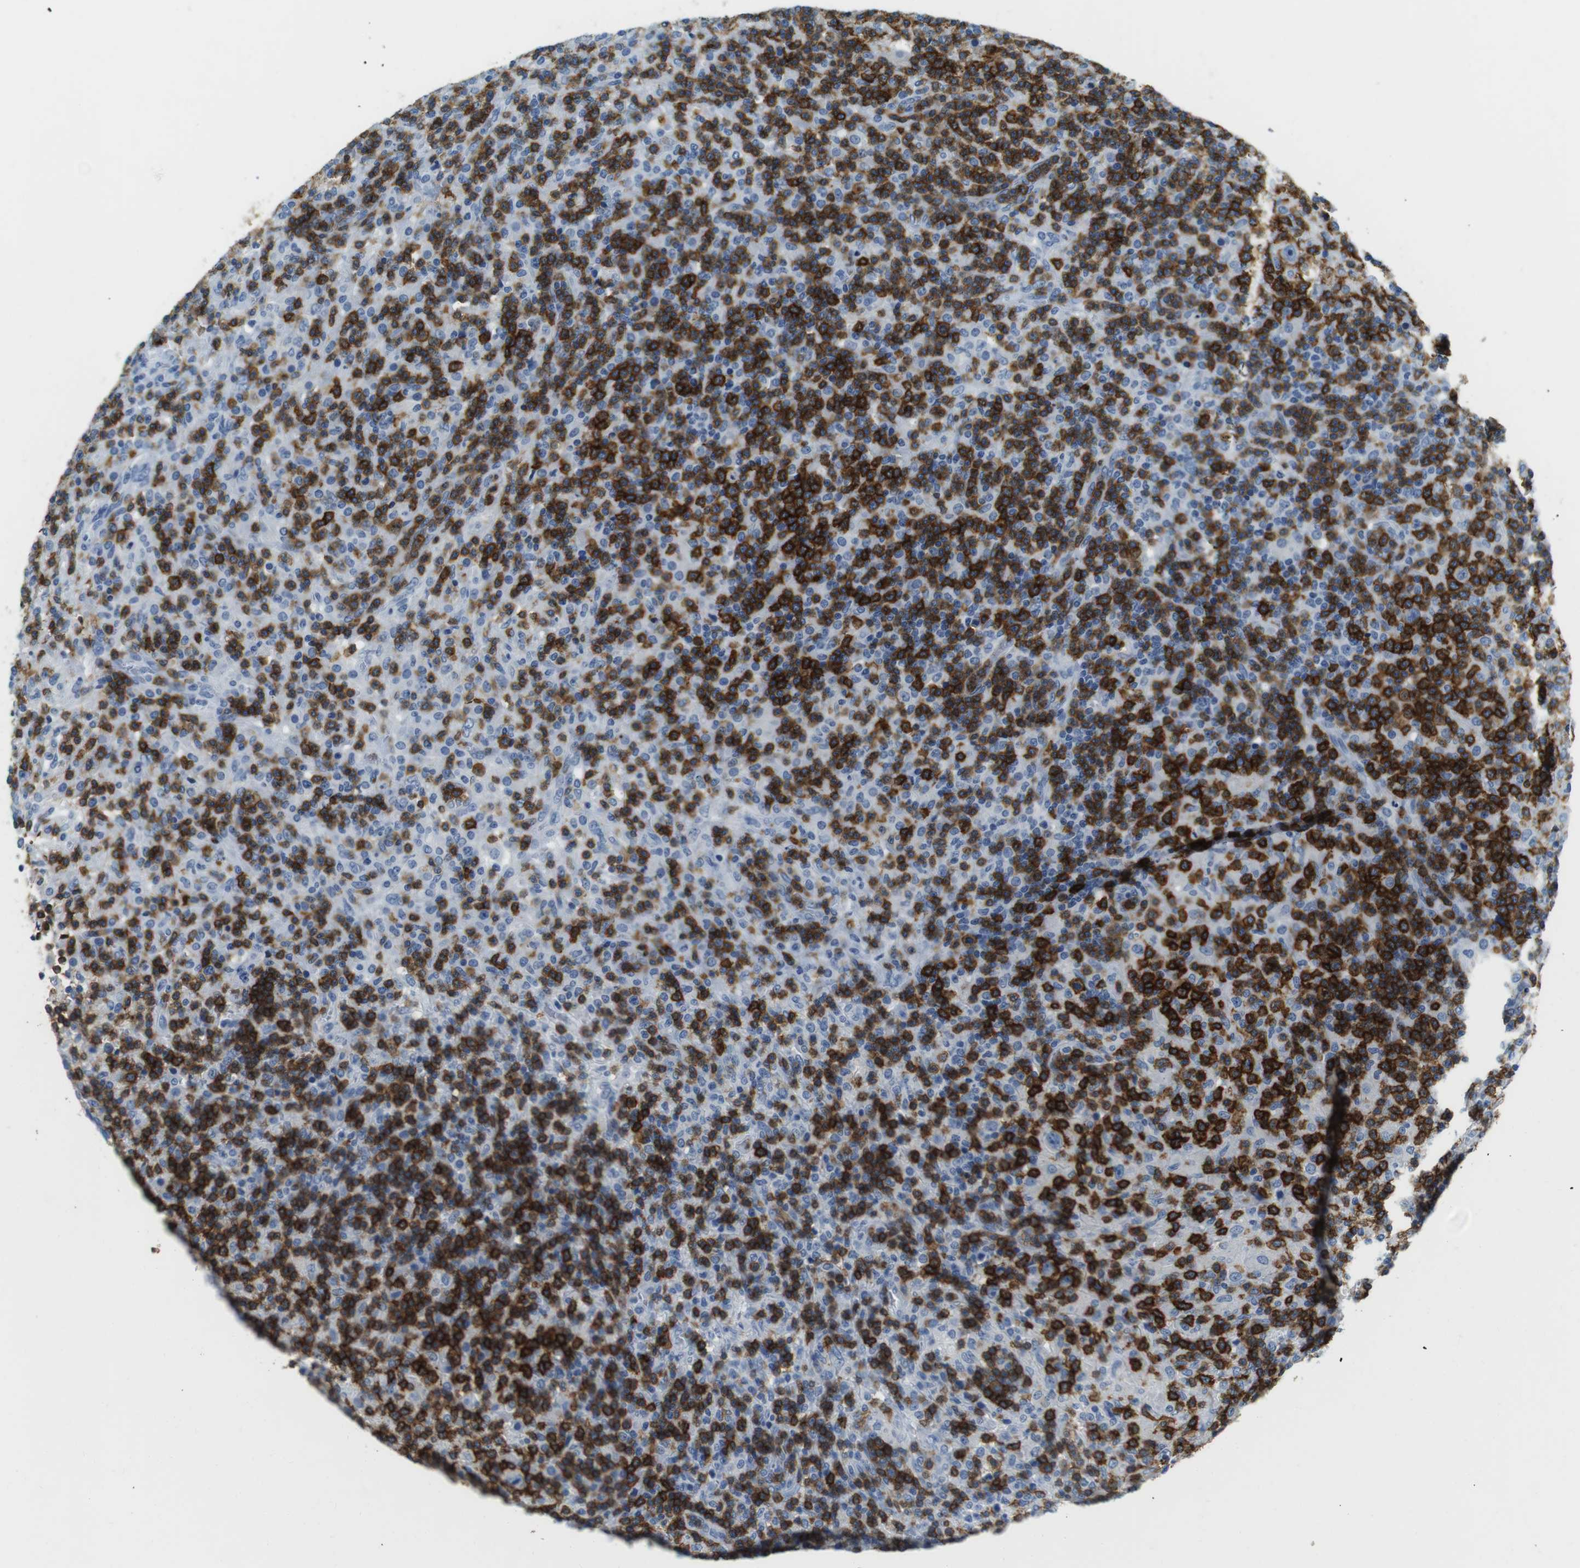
{"staining": {"intensity": "negative", "quantity": "none", "location": "none"}, "tissue": "lymphoma", "cell_type": "Tumor cells", "image_type": "cancer", "snomed": [{"axis": "morphology", "description": "Hodgkin's disease, NOS"}, {"axis": "topography", "description": "Lymph node"}], "caption": "A high-resolution histopathology image shows immunohistochemistry staining of Hodgkin's disease, which reveals no significant positivity in tumor cells.", "gene": "LAT", "patient": {"sex": "male", "age": 70}}